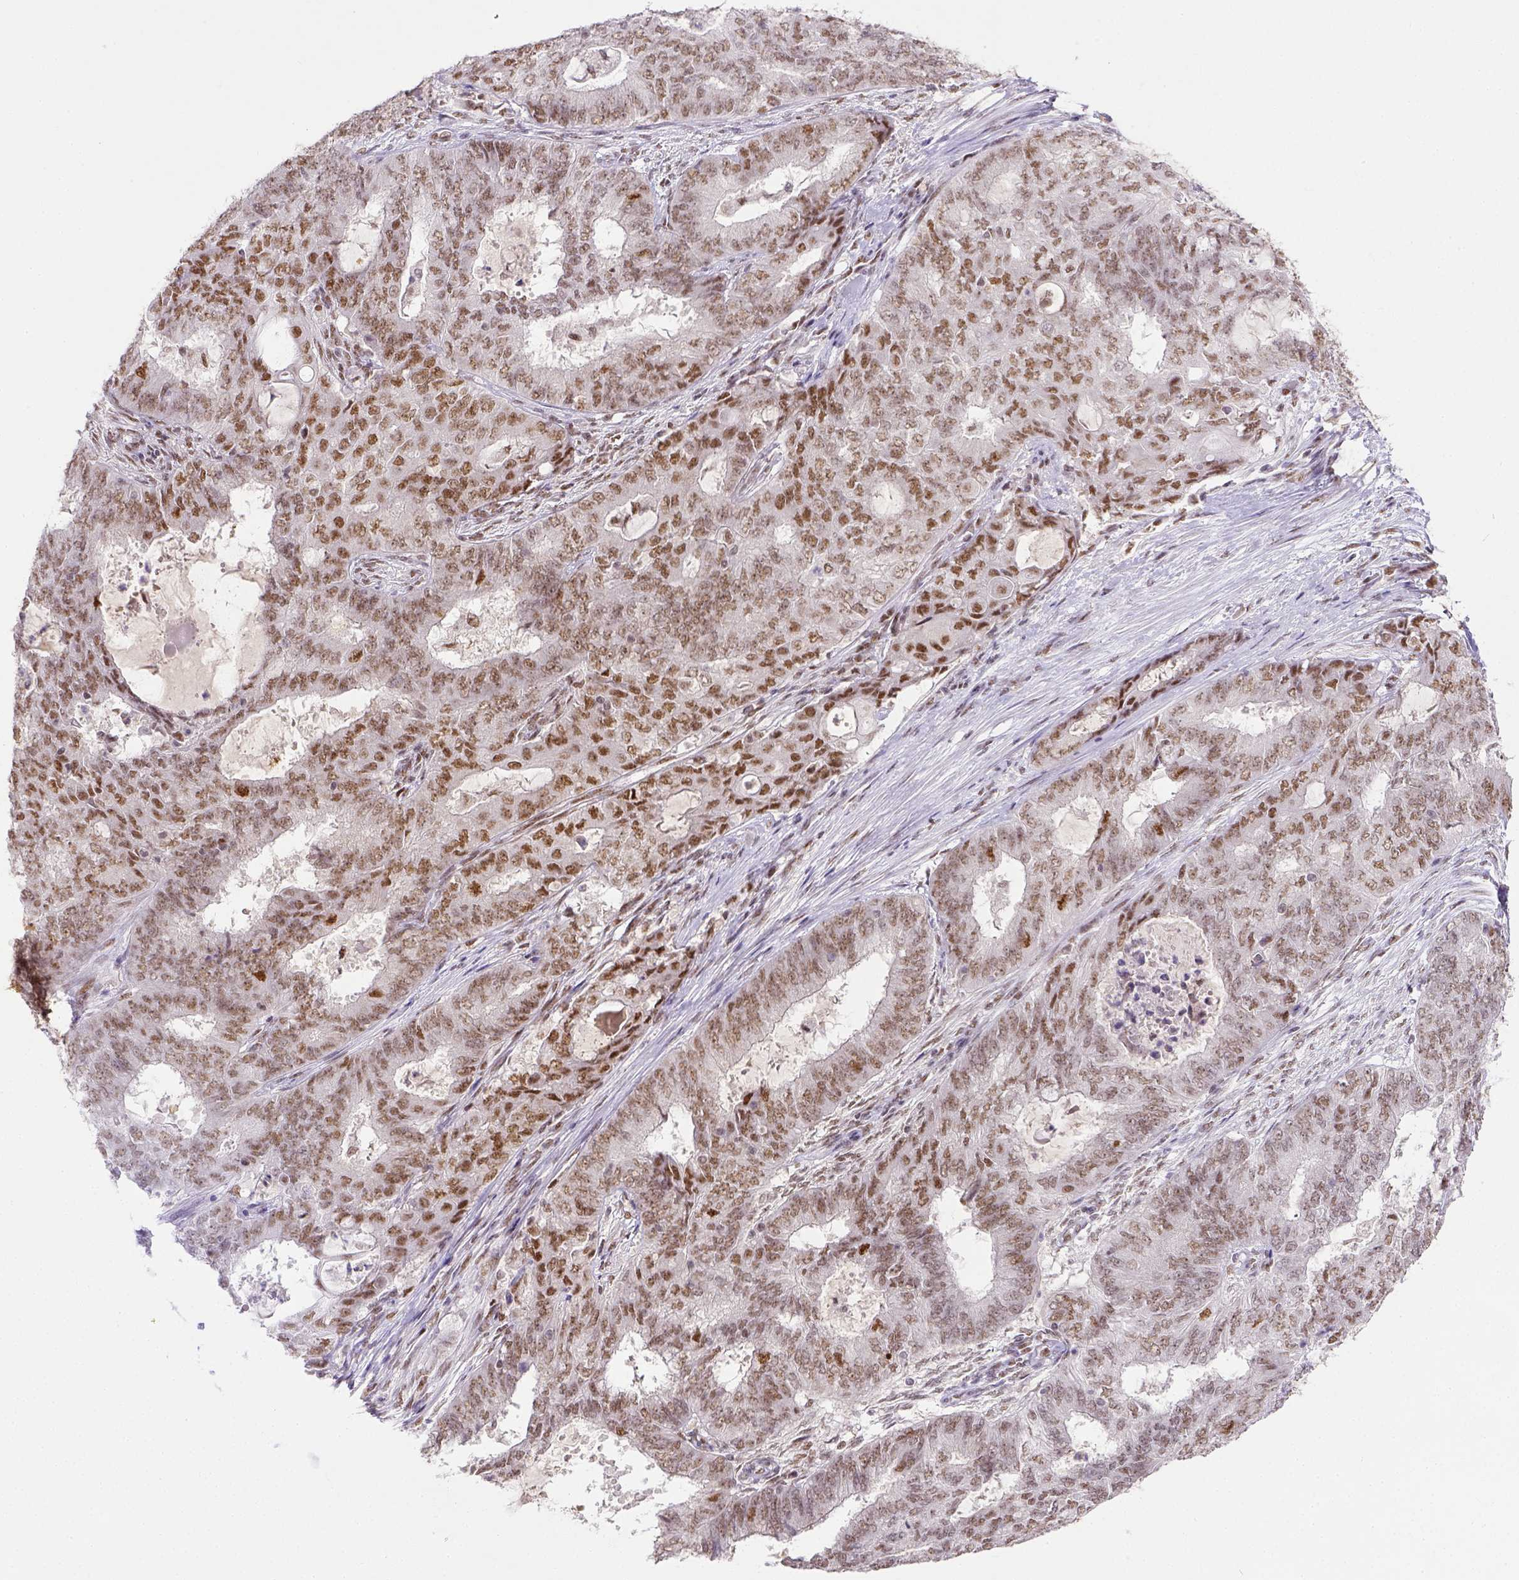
{"staining": {"intensity": "moderate", "quantity": ">75%", "location": "nuclear"}, "tissue": "endometrial cancer", "cell_type": "Tumor cells", "image_type": "cancer", "snomed": [{"axis": "morphology", "description": "Adenocarcinoma, NOS"}, {"axis": "topography", "description": "Endometrium"}], "caption": "A photomicrograph of human endometrial cancer stained for a protein exhibits moderate nuclear brown staining in tumor cells. The protein of interest is stained brown, and the nuclei are stained in blue (DAB (3,3'-diaminobenzidine) IHC with brightfield microscopy, high magnification).", "gene": "ERCC1", "patient": {"sex": "female", "age": 62}}